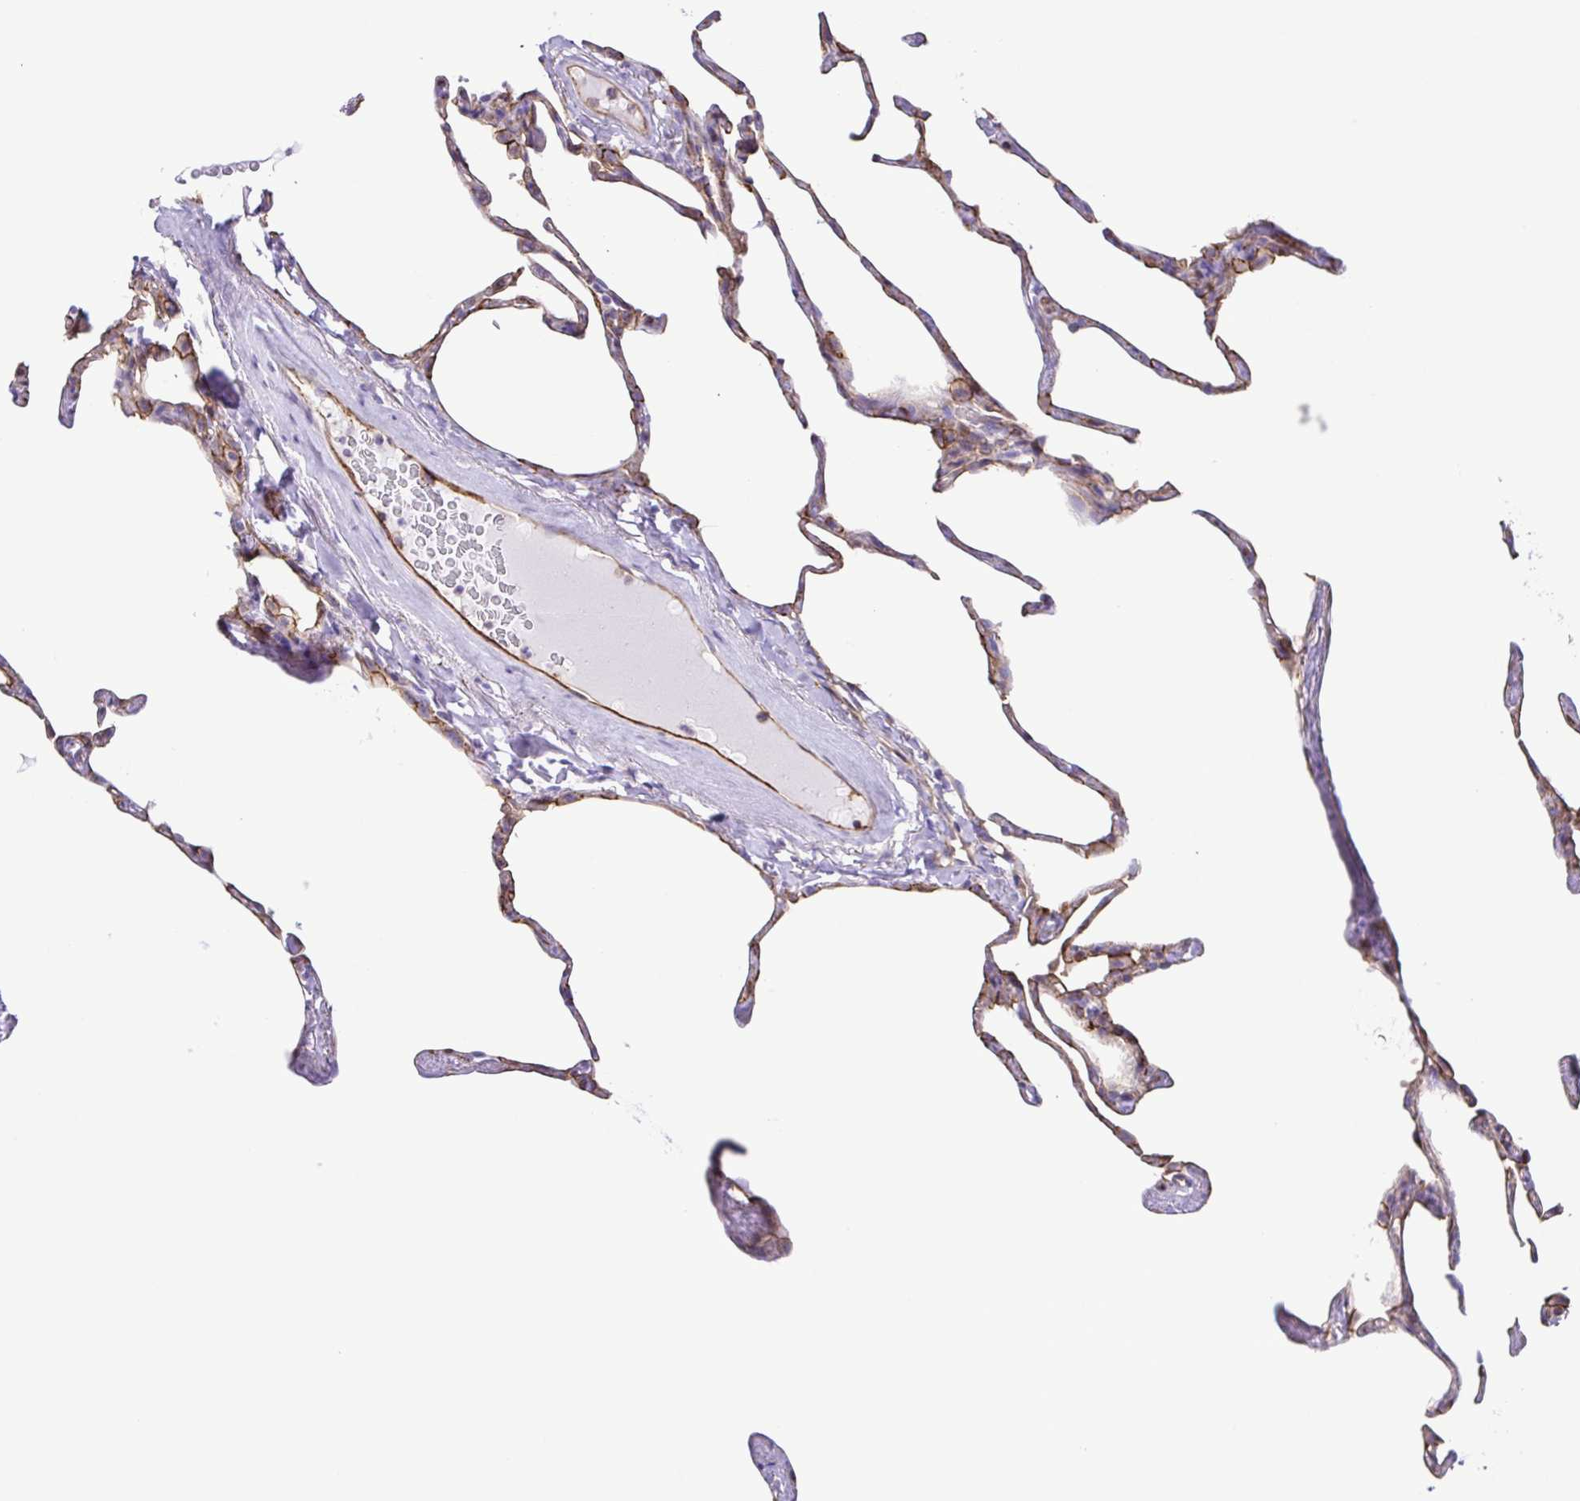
{"staining": {"intensity": "negative", "quantity": "none", "location": "none"}, "tissue": "lung", "cell_type": "Alveolar cells", "image_type": "normal", "snomed": [{"axis": "morphology", "description": "Normal tissue, NOS"}, {"axis": "topography", "description": "Lung"}], "caption": "The photomicrograph demonstrates no staining of alveolar cells in benign lung.", "gene": "FLT1", "patient": {"sex": "male", "age": 65}}